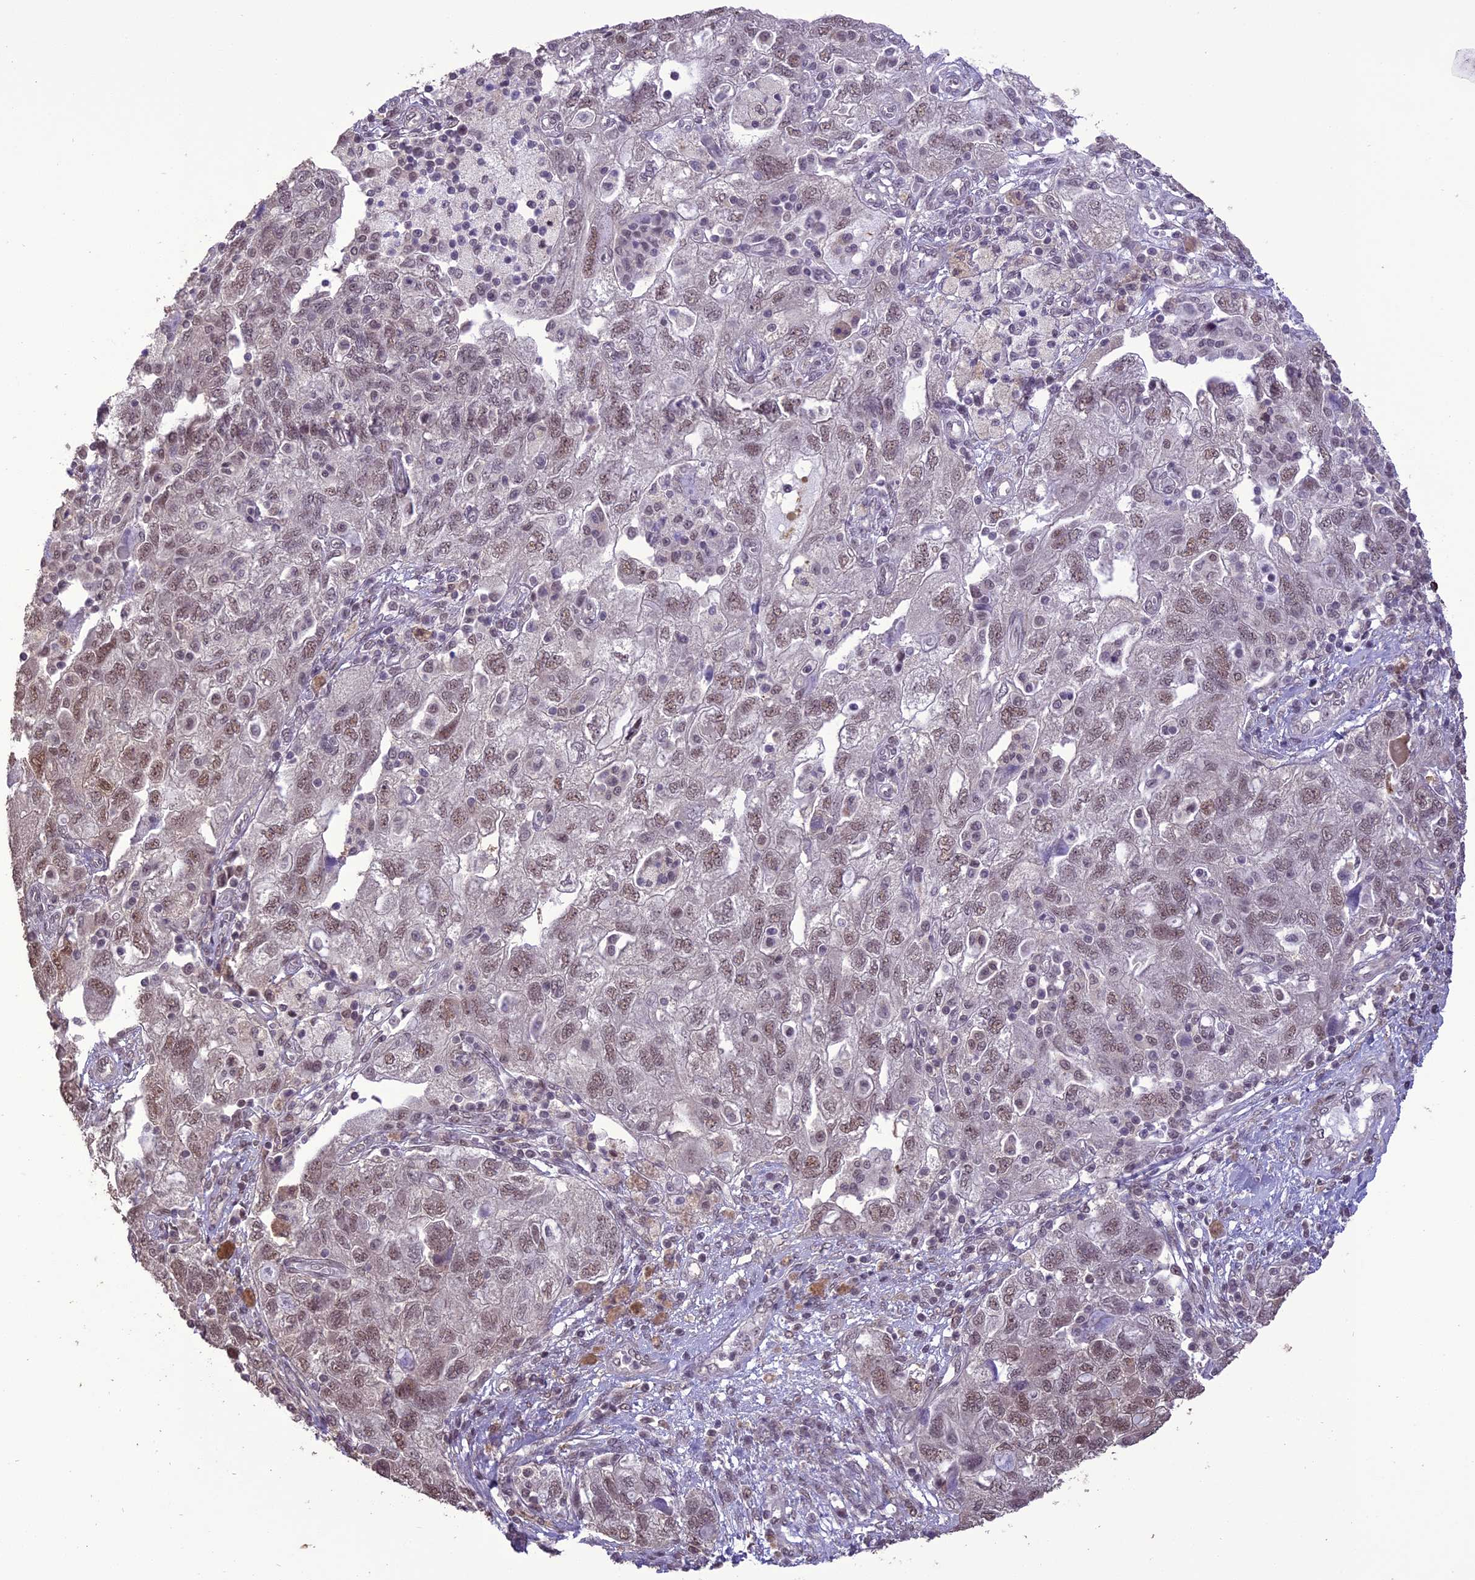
{"staining": {"intensity": "weak", "quantity": ">75%", "location": "nuclear"}, "tissue": "ovarian cancer", "cell_type": "Tumor cells", "image_type": "cancer", "snomed": [{"axis": "morphology", "description": "Carcinoma, NOS"}, {"axis": "morphology", "description": "Cystadenocarcinoma, serous, NOS"}, {"axis": "topography", "description": "Ovary"}], "caption": "This histopathology image exhibits immunohistochemistry staining of ovarian cancer (carcinoma), with low weak nuclear positivity in about >75% of tumor cells.", "gene": "TIGD7", "patient": {"sex": "female", "age": 69}}